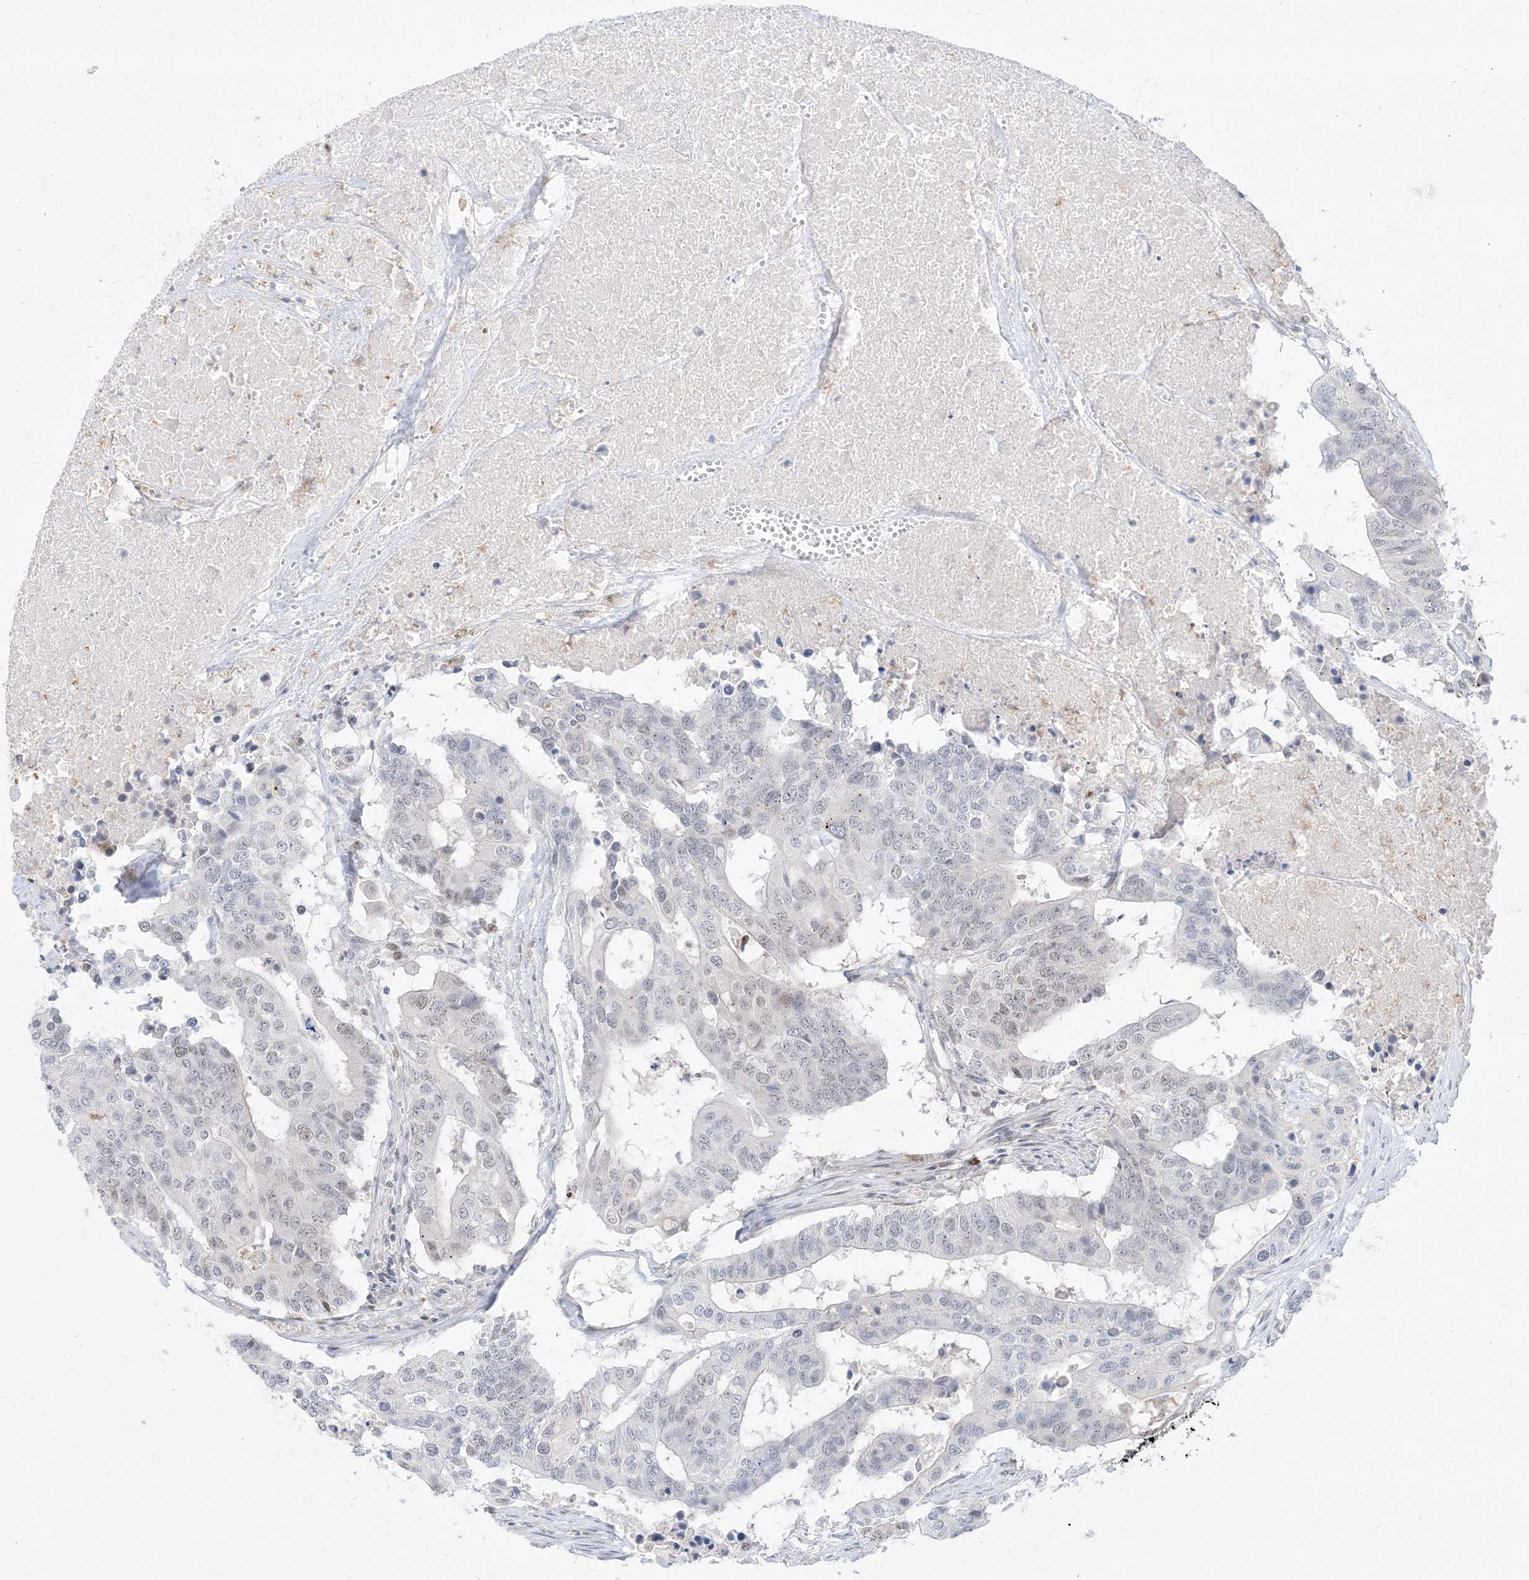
{"staining": {"intensity": "negative", "quantity": "none", "location": "none"}, "tissue": "colorectal cancer", "cell_type": "Tumor cells", "image_type": "cancer", "snomed": [{"axis": "morphology", "description": "Adenocarcinoma, NOS"}, {"axis": "topography", "description": "Colon"}], "caption": "Immunohistochemistry photomicrograph of human adenocarcinoma (colorectal) stained for a protein (brown), which displays no positivity in tumor cells.", "gene": "KANSL3", "patient": {"sex": "male", "age": 77}}